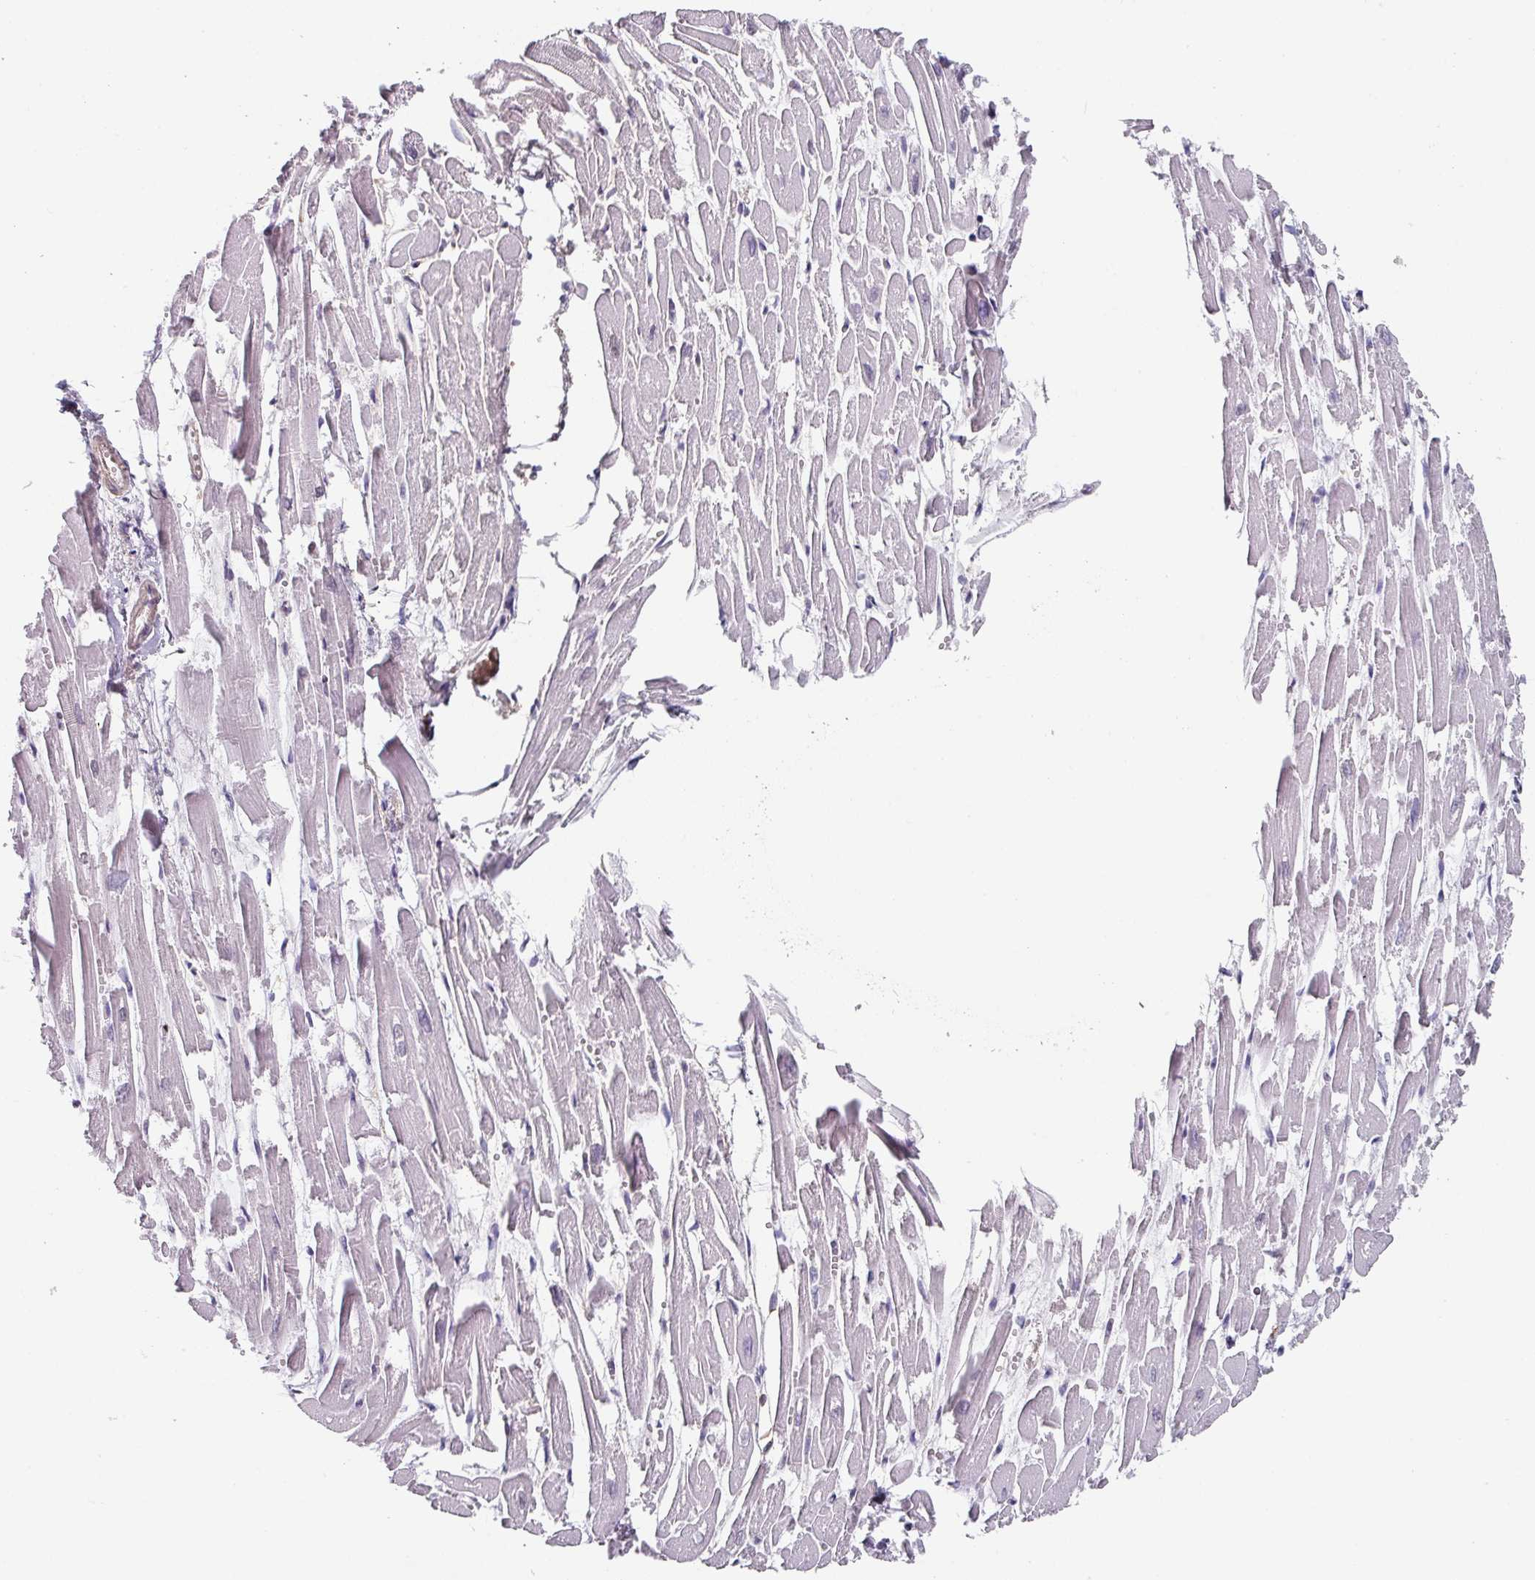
{"staining": {"intensity": "negative", "quantity": "none", "location": "none"}, "tissue": "heart muscle", "cell_type": "Cardiomyocytes", "image_type": "normal", "snomed": [{"axis": "morphology", "description": "Normal tissue, NOS"}, {"axis": "topography", "description": "Heart"}], "caption": "This histopathology image is of unremarkable heart muscle stained with immunohistochemistry (IHC) to label a protein in brown with the nuclei are counter-stained blue. There is no staining in cardiomyocytes.", "gene": "C1QB", "patient": {"sex": "male", "age": 54}}